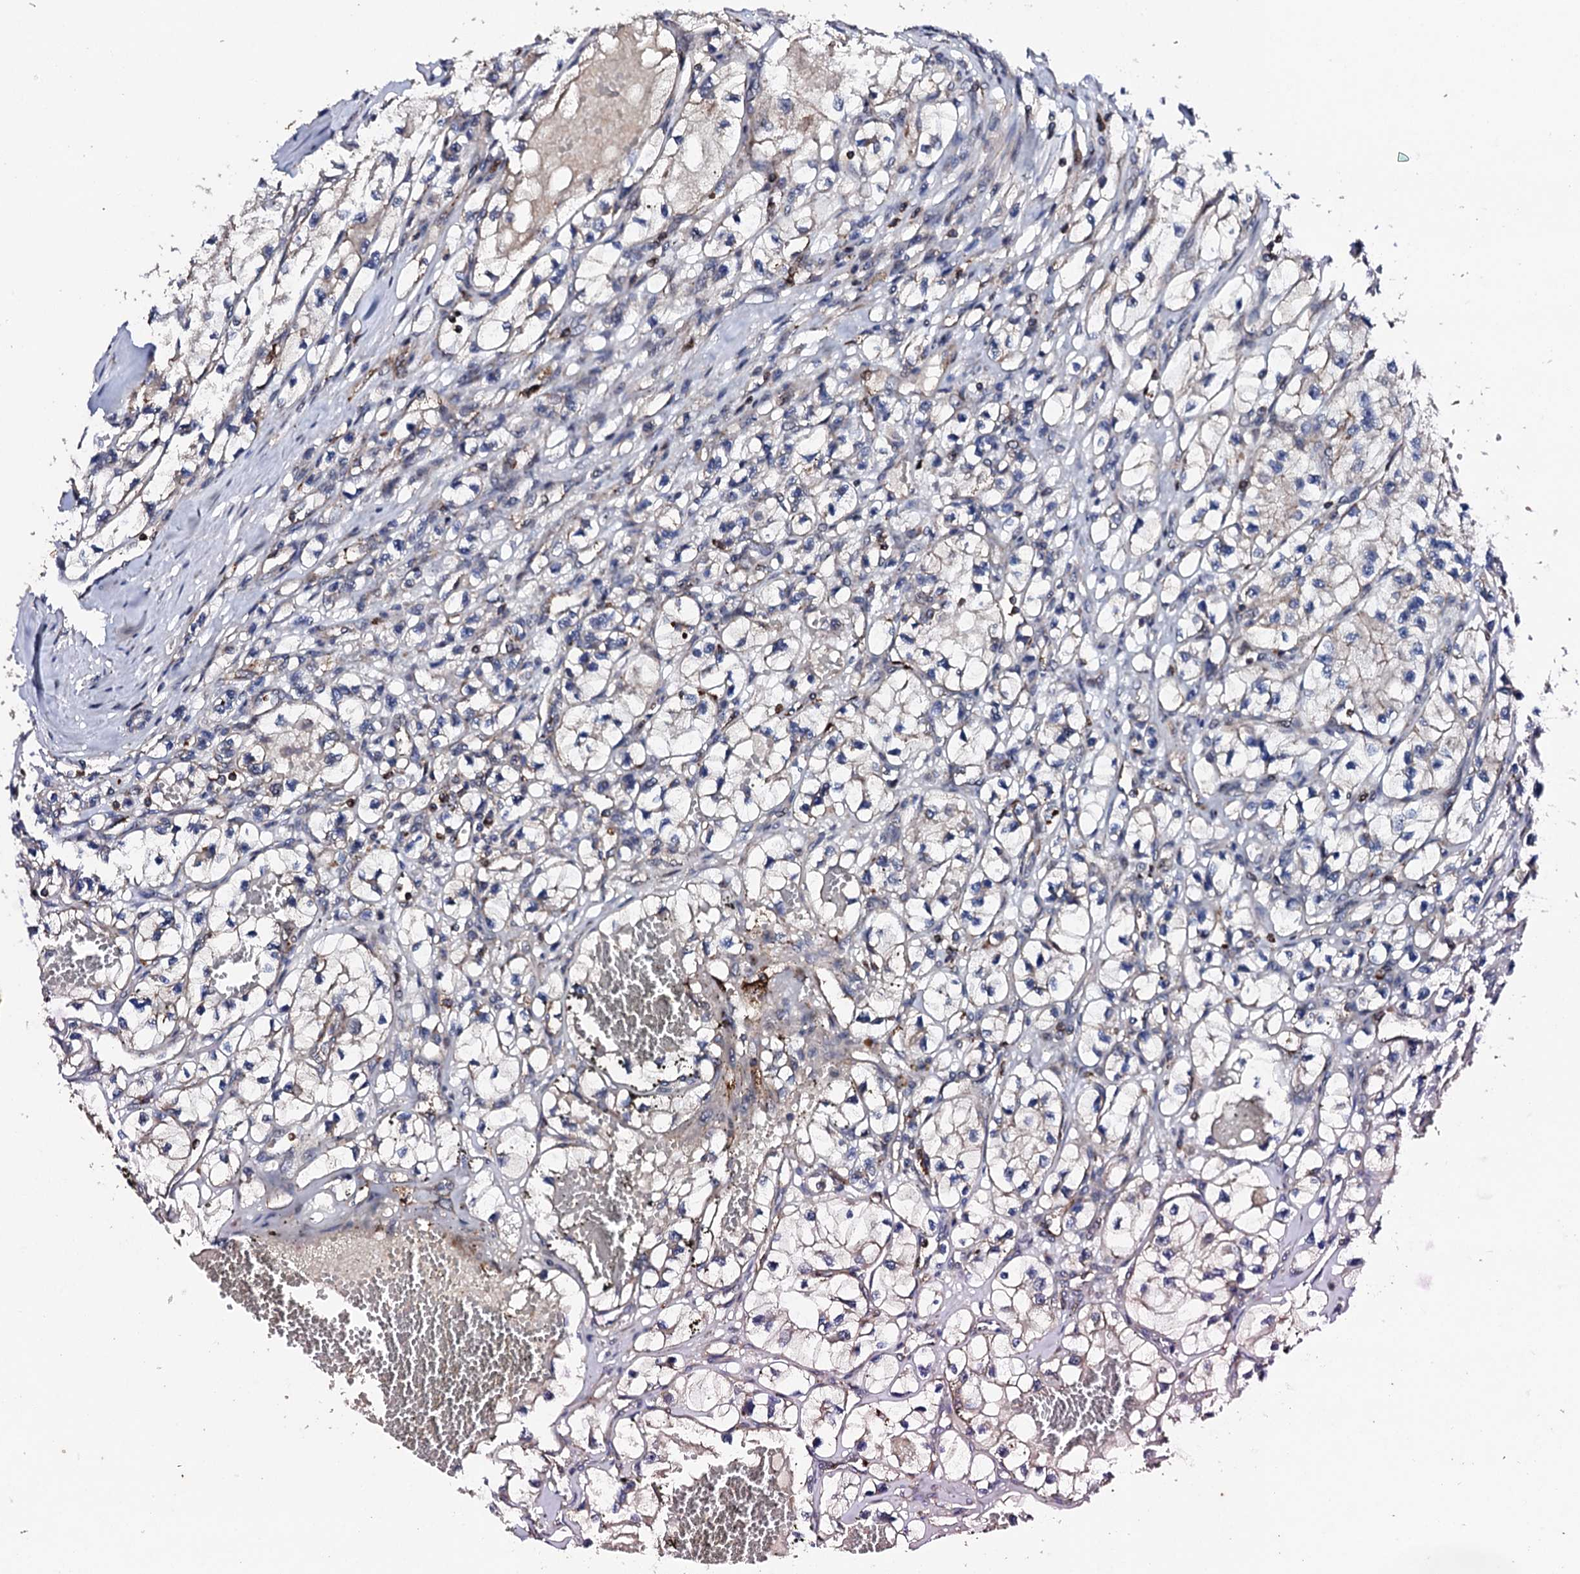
{"staining": {"intensity": "weak", "quantity": "<25%", "location": "cytoplasmic/membranous"}, "tissue": "renal cancer", "cell_type": "Tumor cells", "image_type": "cancer", "snomed": [{"axis": "morphology", "description": "Adenocarcinoma, NOS"}, {"axis": "topography", "description": "Kidney"}], "caption": "Human renal adenocarcinoma stained for a protein using immunohistochemistry (IHC) displays no expression in tumor cells.", "gene": "GTPBP4", "patient": {"sex": "female", "age": 57}}